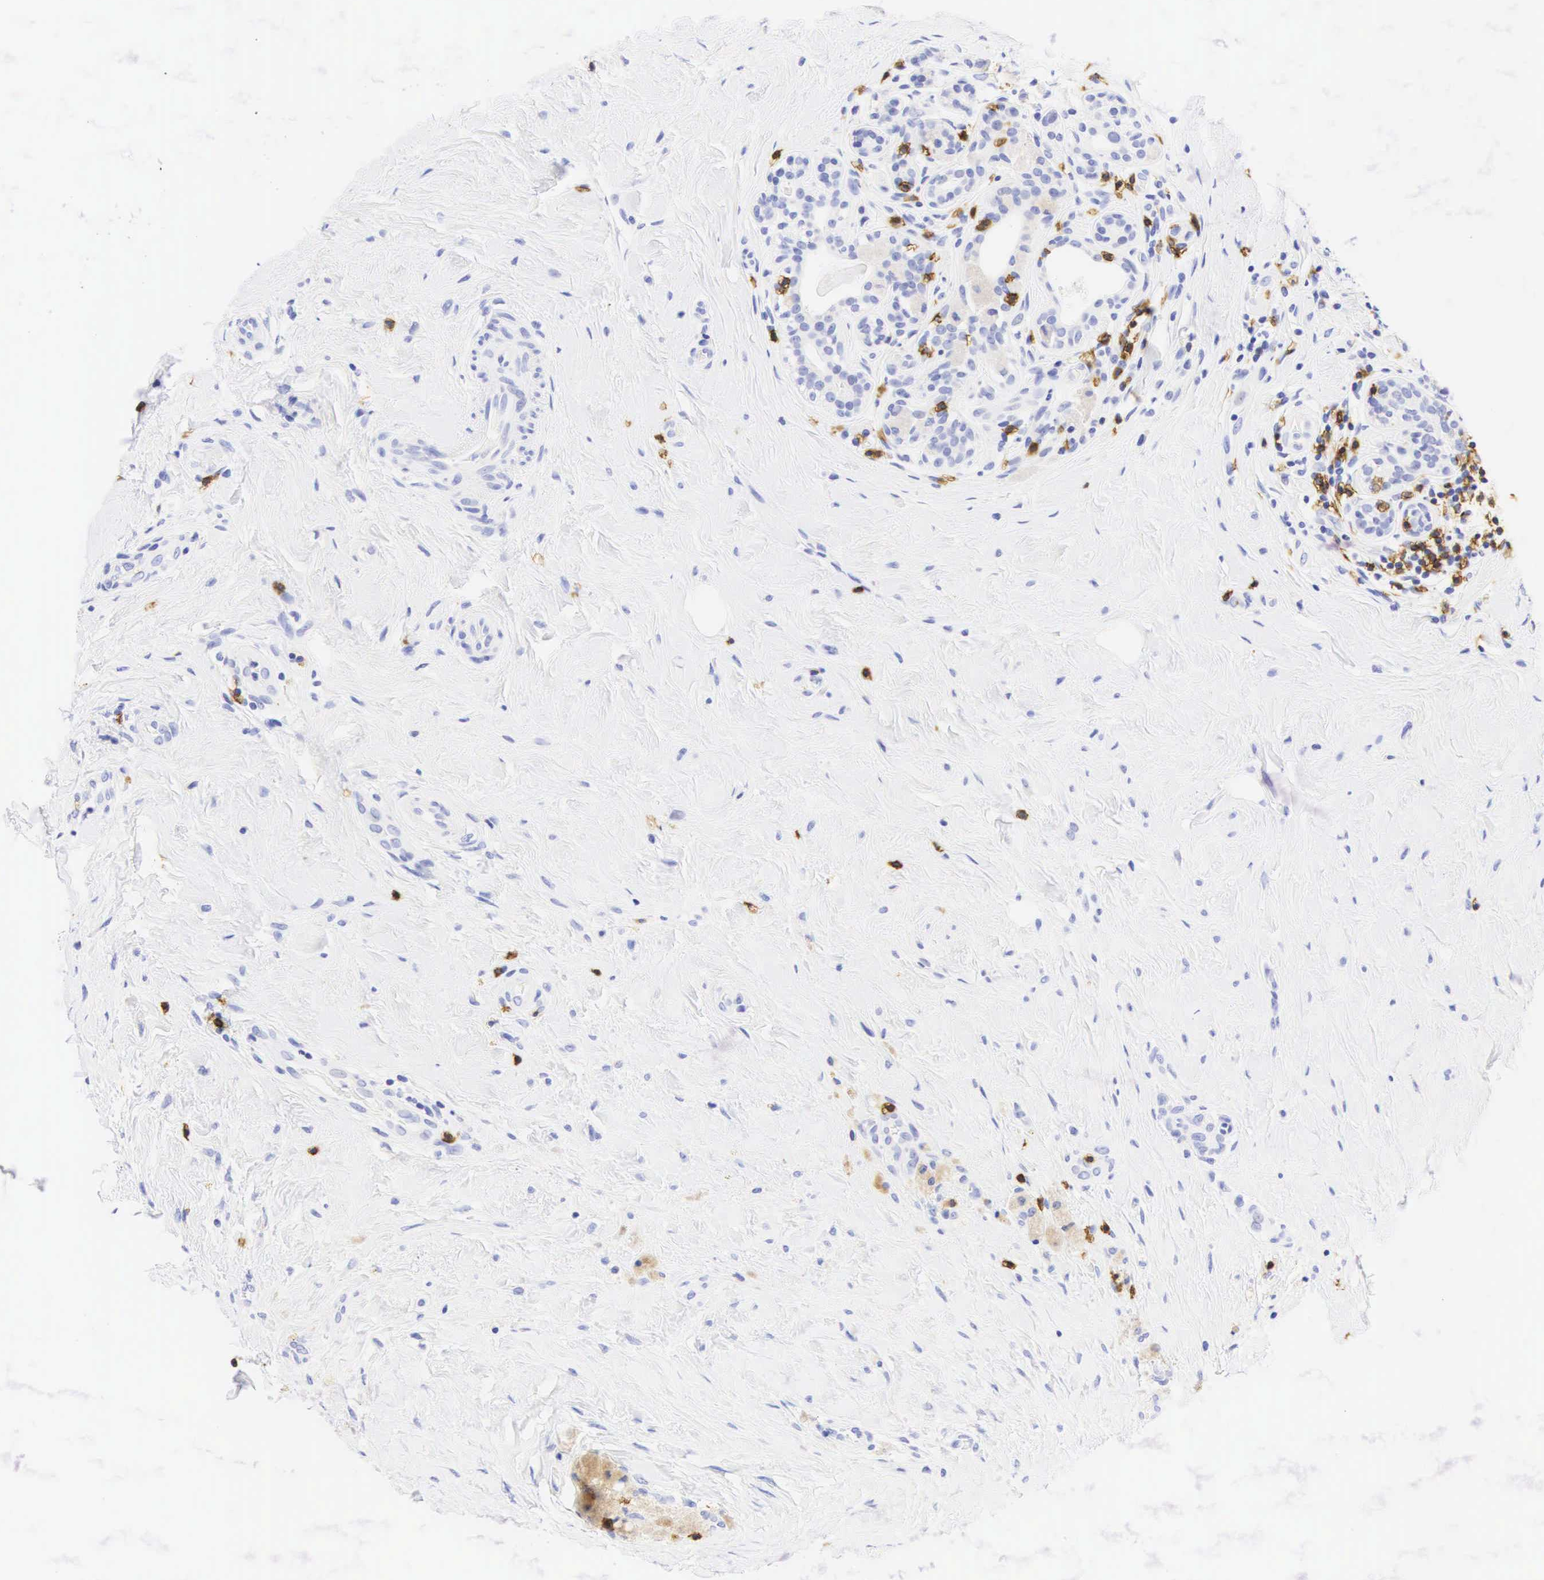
{"staining": {"intensity": "negative", "quantity": "none", "location": "none"}, "tissue": "breast cancer", "cell_type": "Tumor cells", "image_type": "cancer", "snomed": [{"axis": "morphology", "description": "Duct carcinoma"}, {"axis": "topography", "description": "Breast"}], "caption": "Immunohistochemical staining of breast intraductal carcinoma reveals no significant positivity in tumor cells.", "gene": "CD8A", "patient": {"sex": "female", "age": 72}}